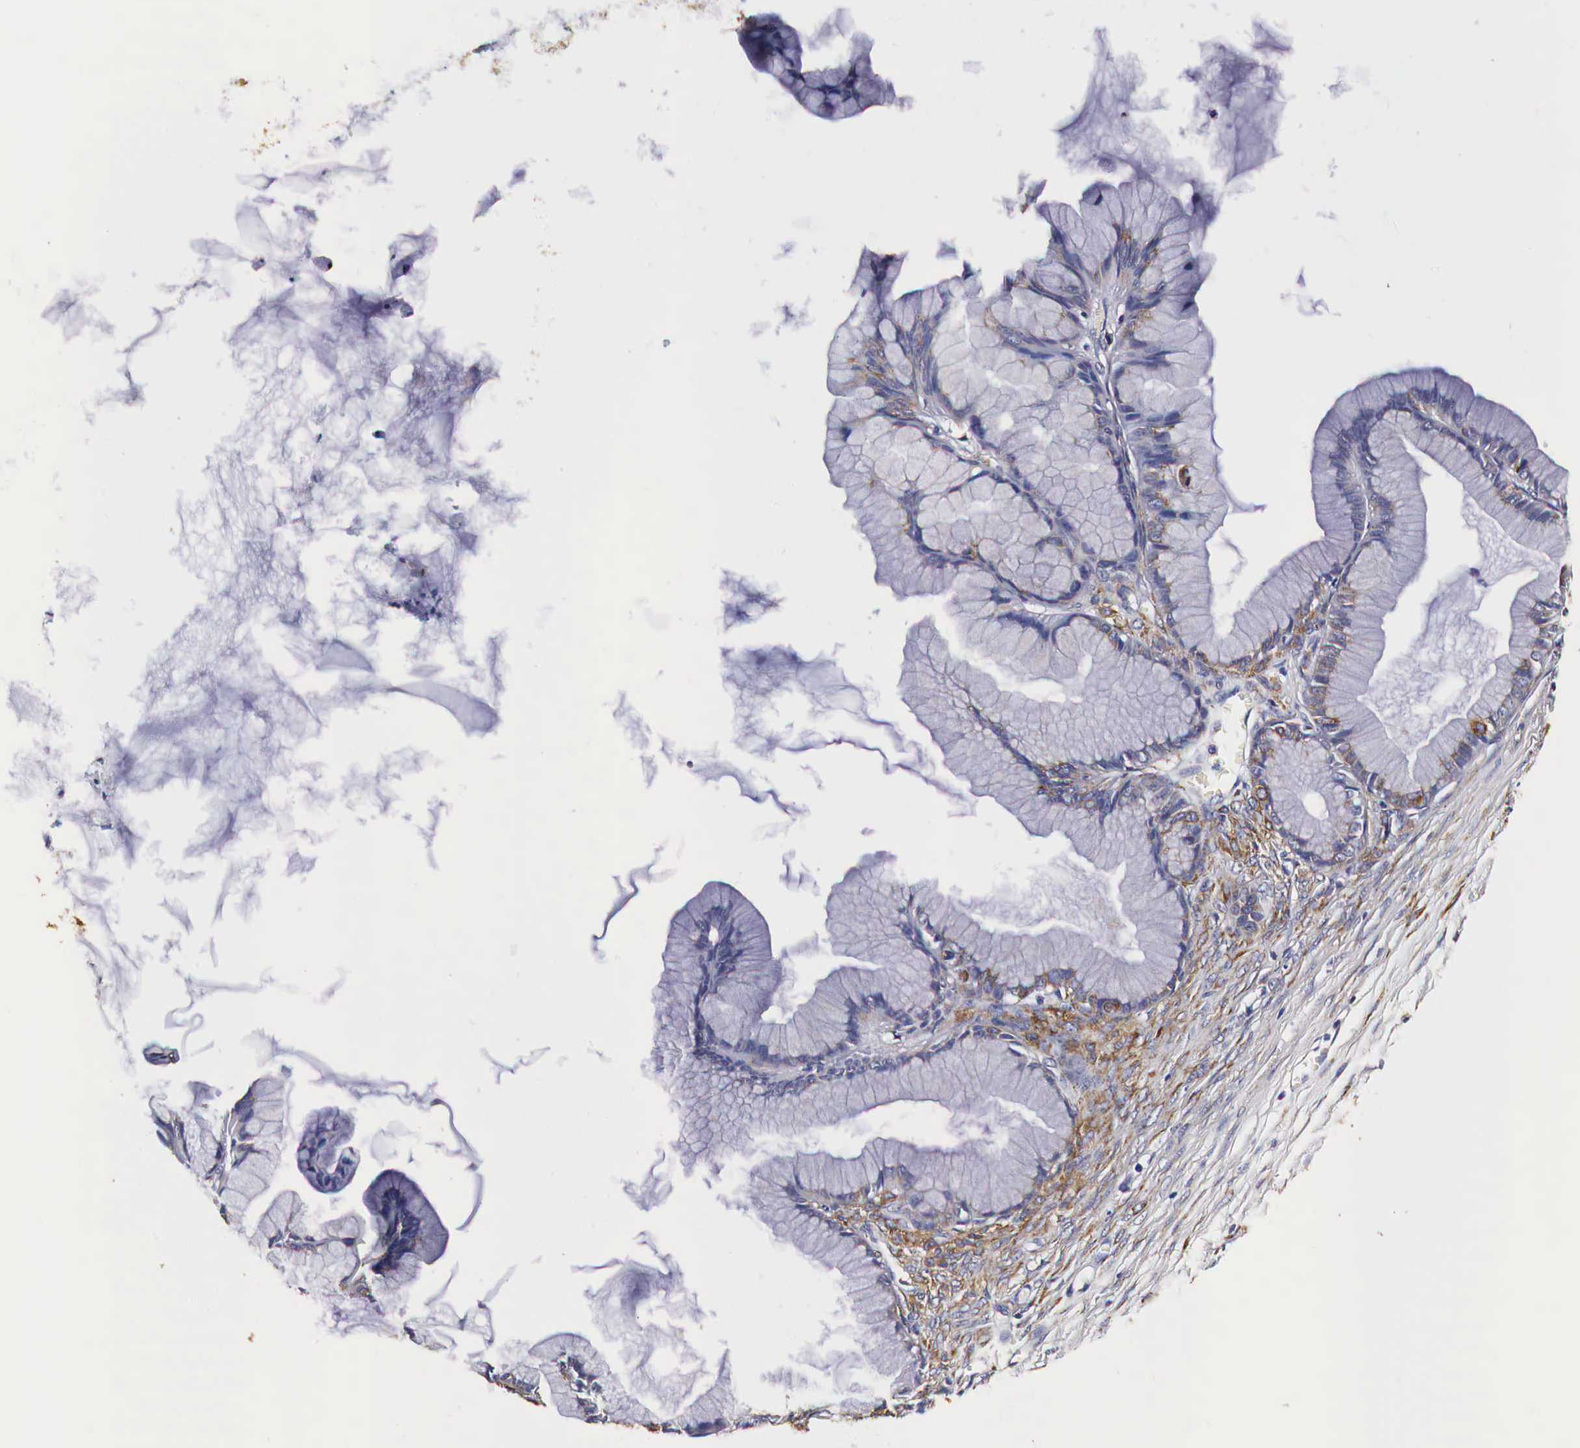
{"staining": {"intensity": "negative", "quantity": "none", "location": "none"}, "tissue": "ovarian cancer", "cell_type": "Tumor cells", "image_type": "cancer", "snomed": [{"axis": "morphology", "description": "Cystadenocarcinoma, mucinous, NOS"}, {"axis": "topography", "description": "Ovary"}], "caption": "Micrograph shows no protein expression in tumor cells of ovarian mucinous cystadenocarcinoma tissue.", "gene": "CKAP4", "patient": {"sex": "female", "age": 41}}